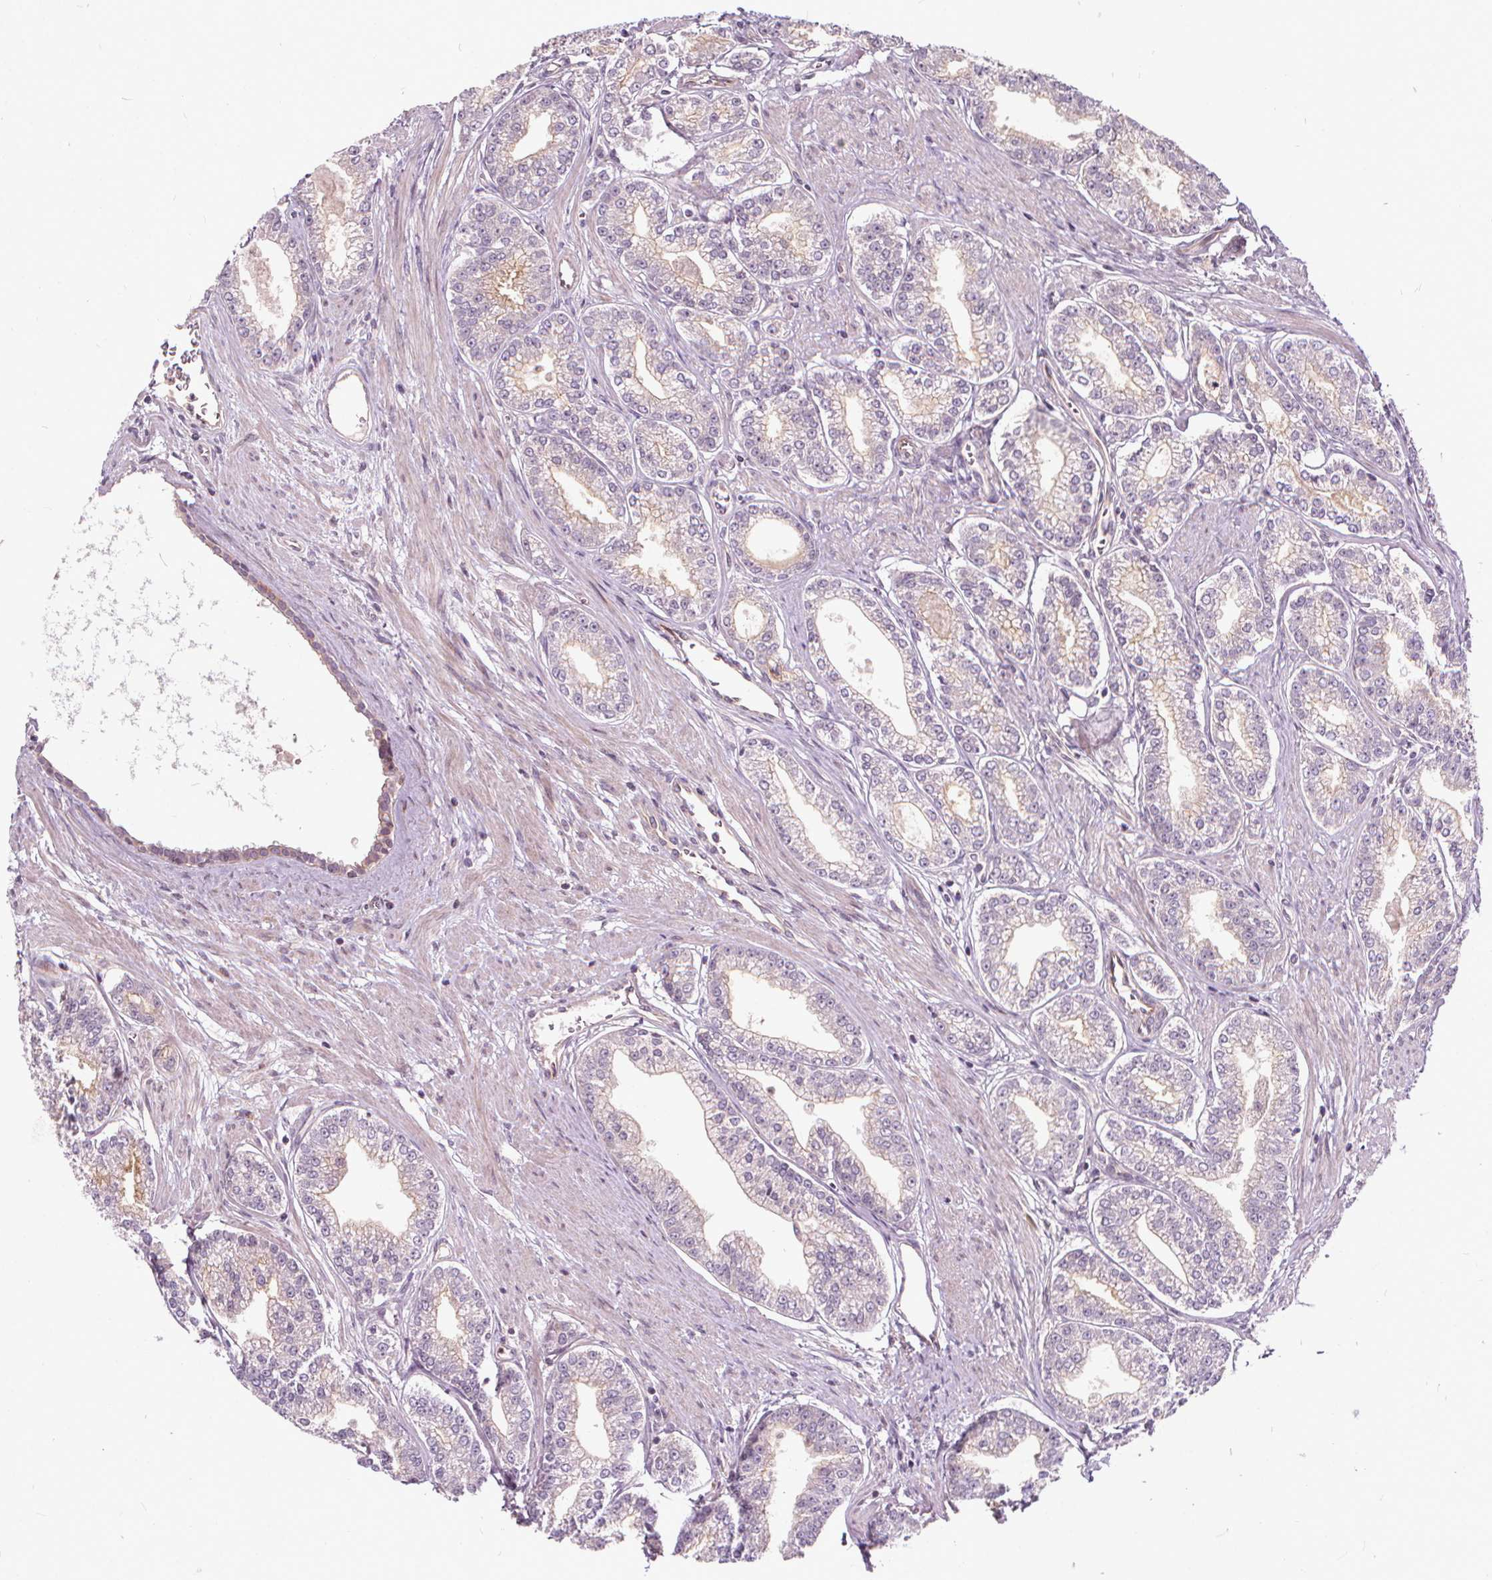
{"staining": {"intensity": "negative", "quantity": "none", "location": "none"}, "tissue": "prostate cancer", "cell_type": "Tumor cells", "image_type": "cancer", "snomed": [{"axis": "morphology", "description": "Adenocarcinoma, NOS"}, {"axis": "topography", "description": "Prostate"}], "caption": "This is a image of immunohistochemistry staining of adenocarcinoma (prostate), which shows no staining in tumor cells.", "gene": "INPP5E", "patient": {"sex": "male", "age": 71}}